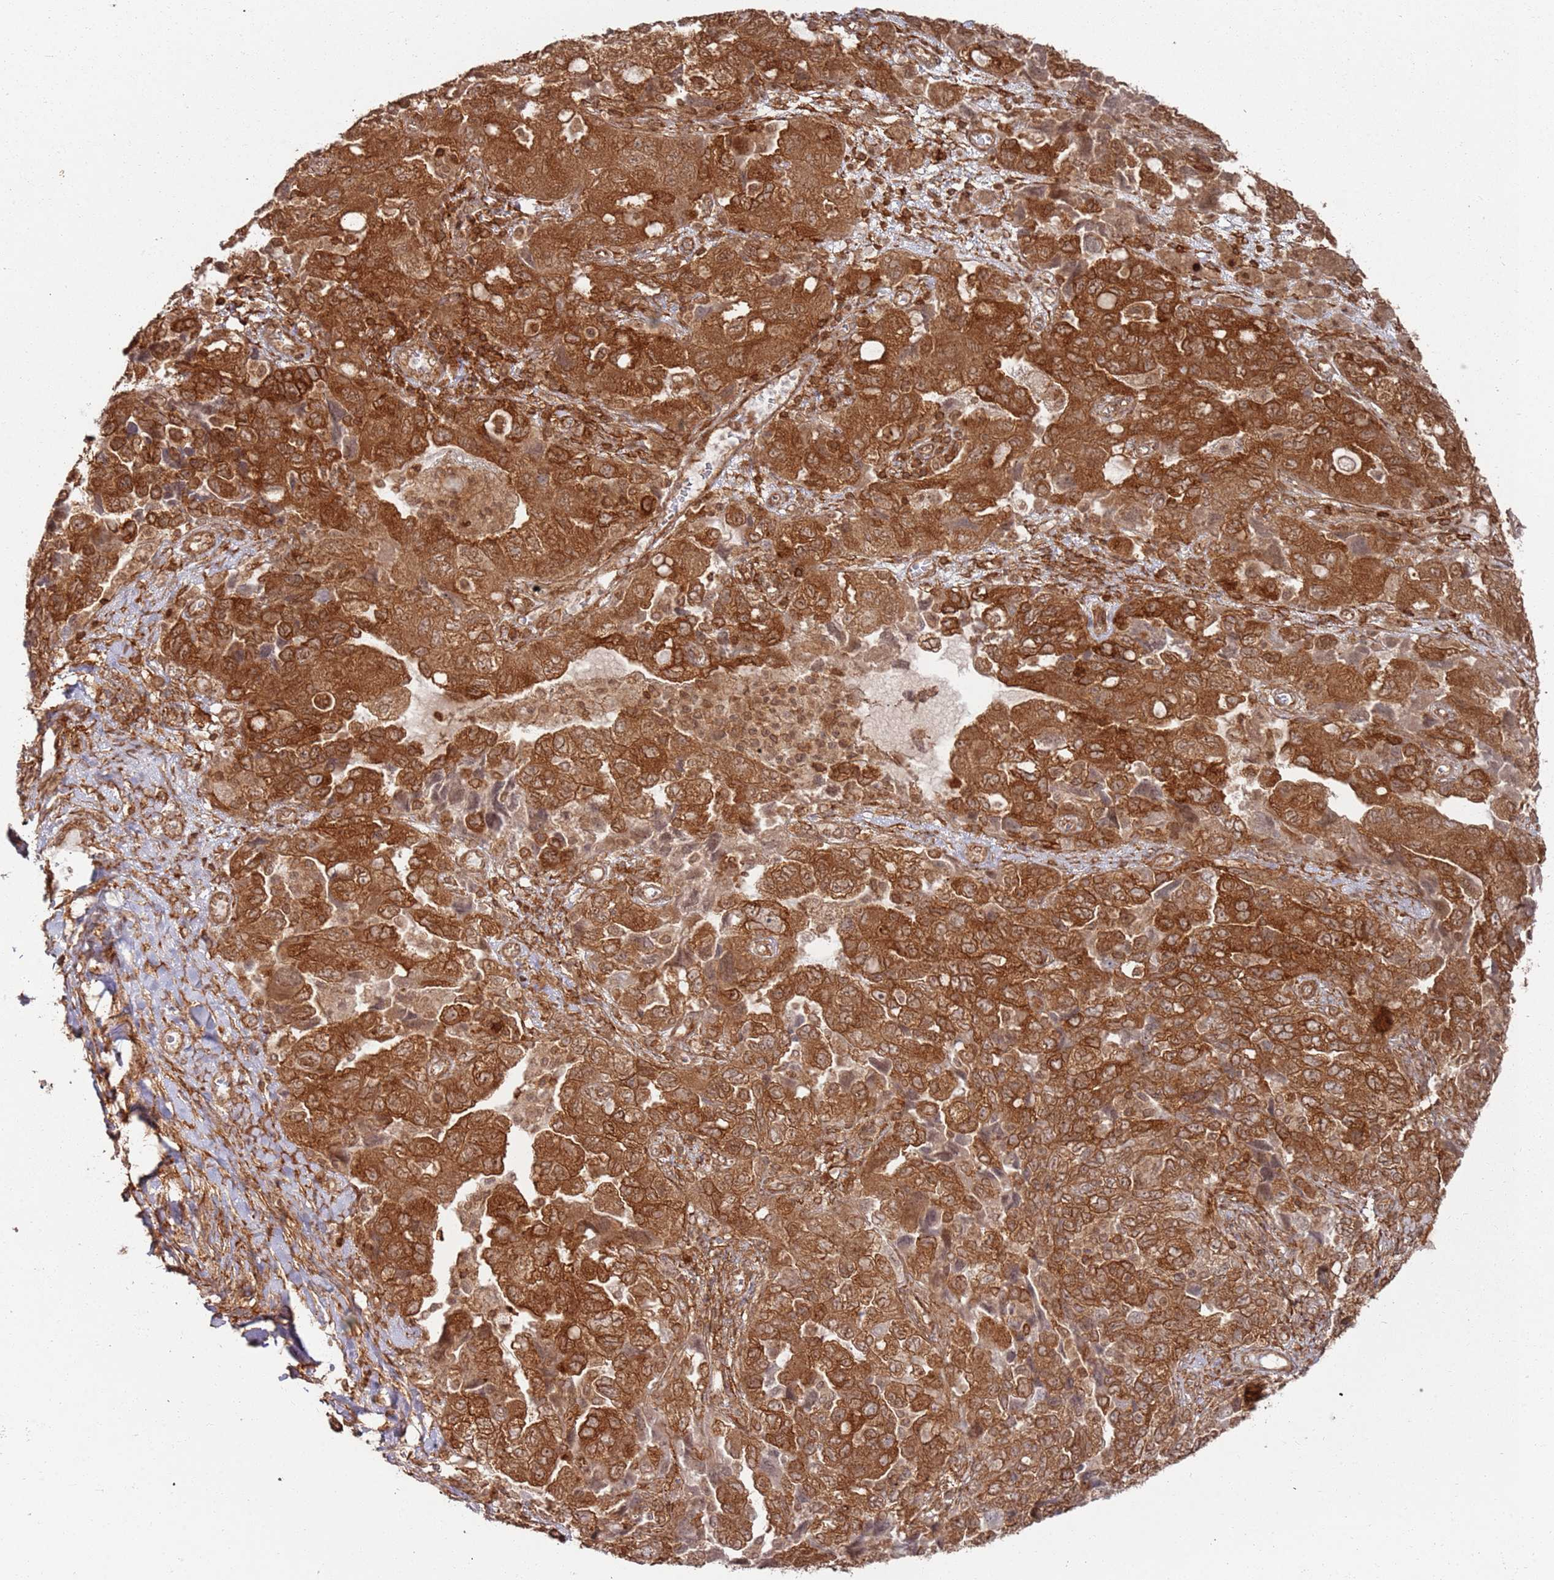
{"staining": {"intensity": "strong", "quantity": ">75%", "location": "cytoplasmic/membranous"}, "tissue": "ovarian cancer", "cell_type": "Tumor cells", "image_type": "cancer", "snomed": [{"axis": "morphology", "description": "Carcinoma, NOS"}, {"axis": "morphology", "description": "Cystadenocarcinoma, serous, NOS"}, {"axis": "topography", "description": "Ovary"}], "caption": "The immunohistochemical stain labels strong cytoplasmic/membranous positivity in tumor cells of ovarian serous cystadenocarcinoma tissue. (DAB IHC with brightfield microscopy, high magnification).", "gene": "PIH1D1", "patient": {"sex": "female", "age": 69}}